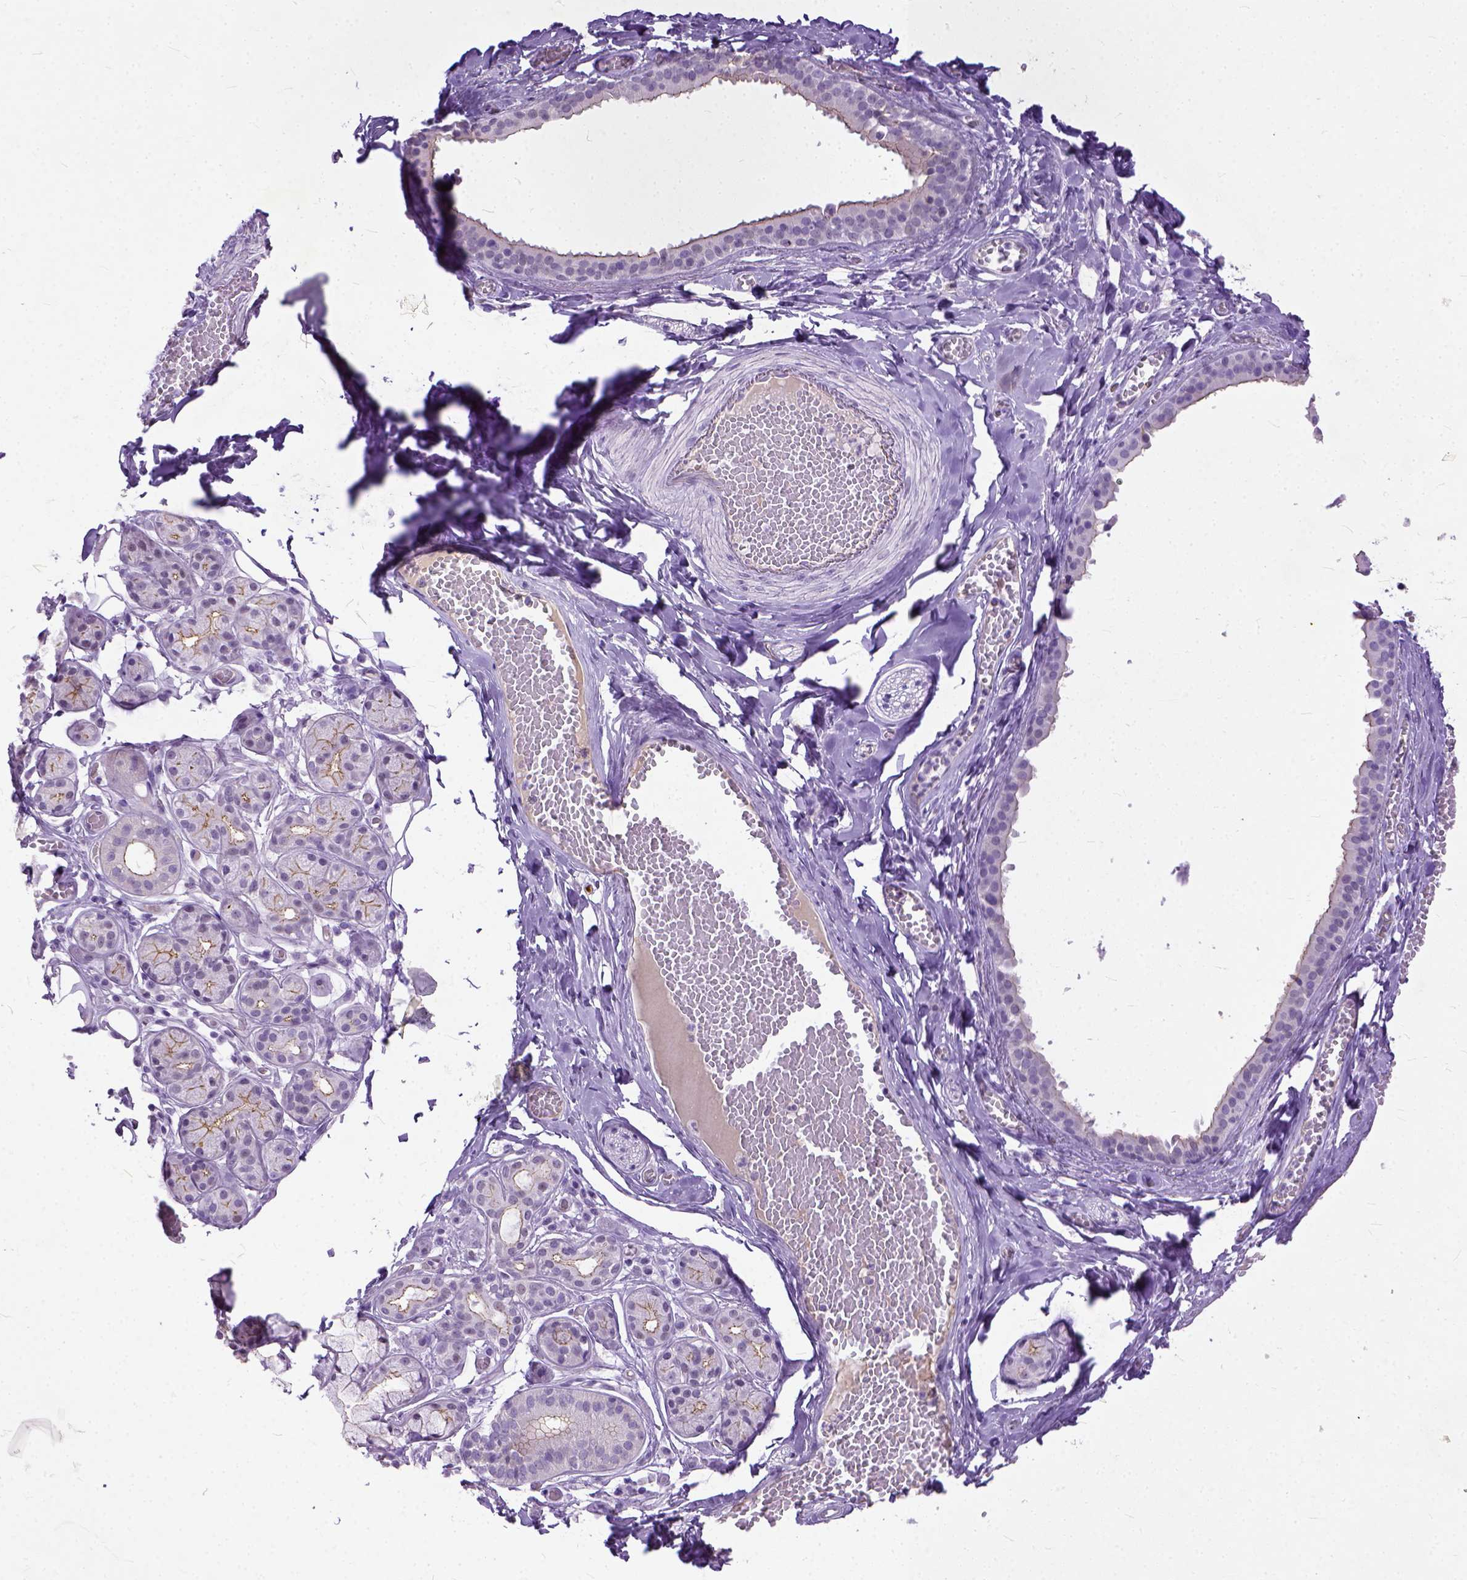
{"staining": {"intensity": "weak", "quantity": "25%-75%", "location": "cytoplasmic/membranous"}, "tissue": "salivary gland", "cell_type": "Glandular cells", "image_type": "normal", "snomed": [{"axis": "morphology", "description": "Normal tissue, NOS"}, {"axis": "topography", "description": "Salivary gland"}, {"axis": "topography", "description": "Peripheral nerve tissue"}], "caption": "Normal salivary gland reveals weak cytoplasmic/membranous expression in about 25%-75% of glandular cells, visualized by immunohistochemistry.", "gene": "ADGRF1", "patient": {"sex": "male", "age": 71}}